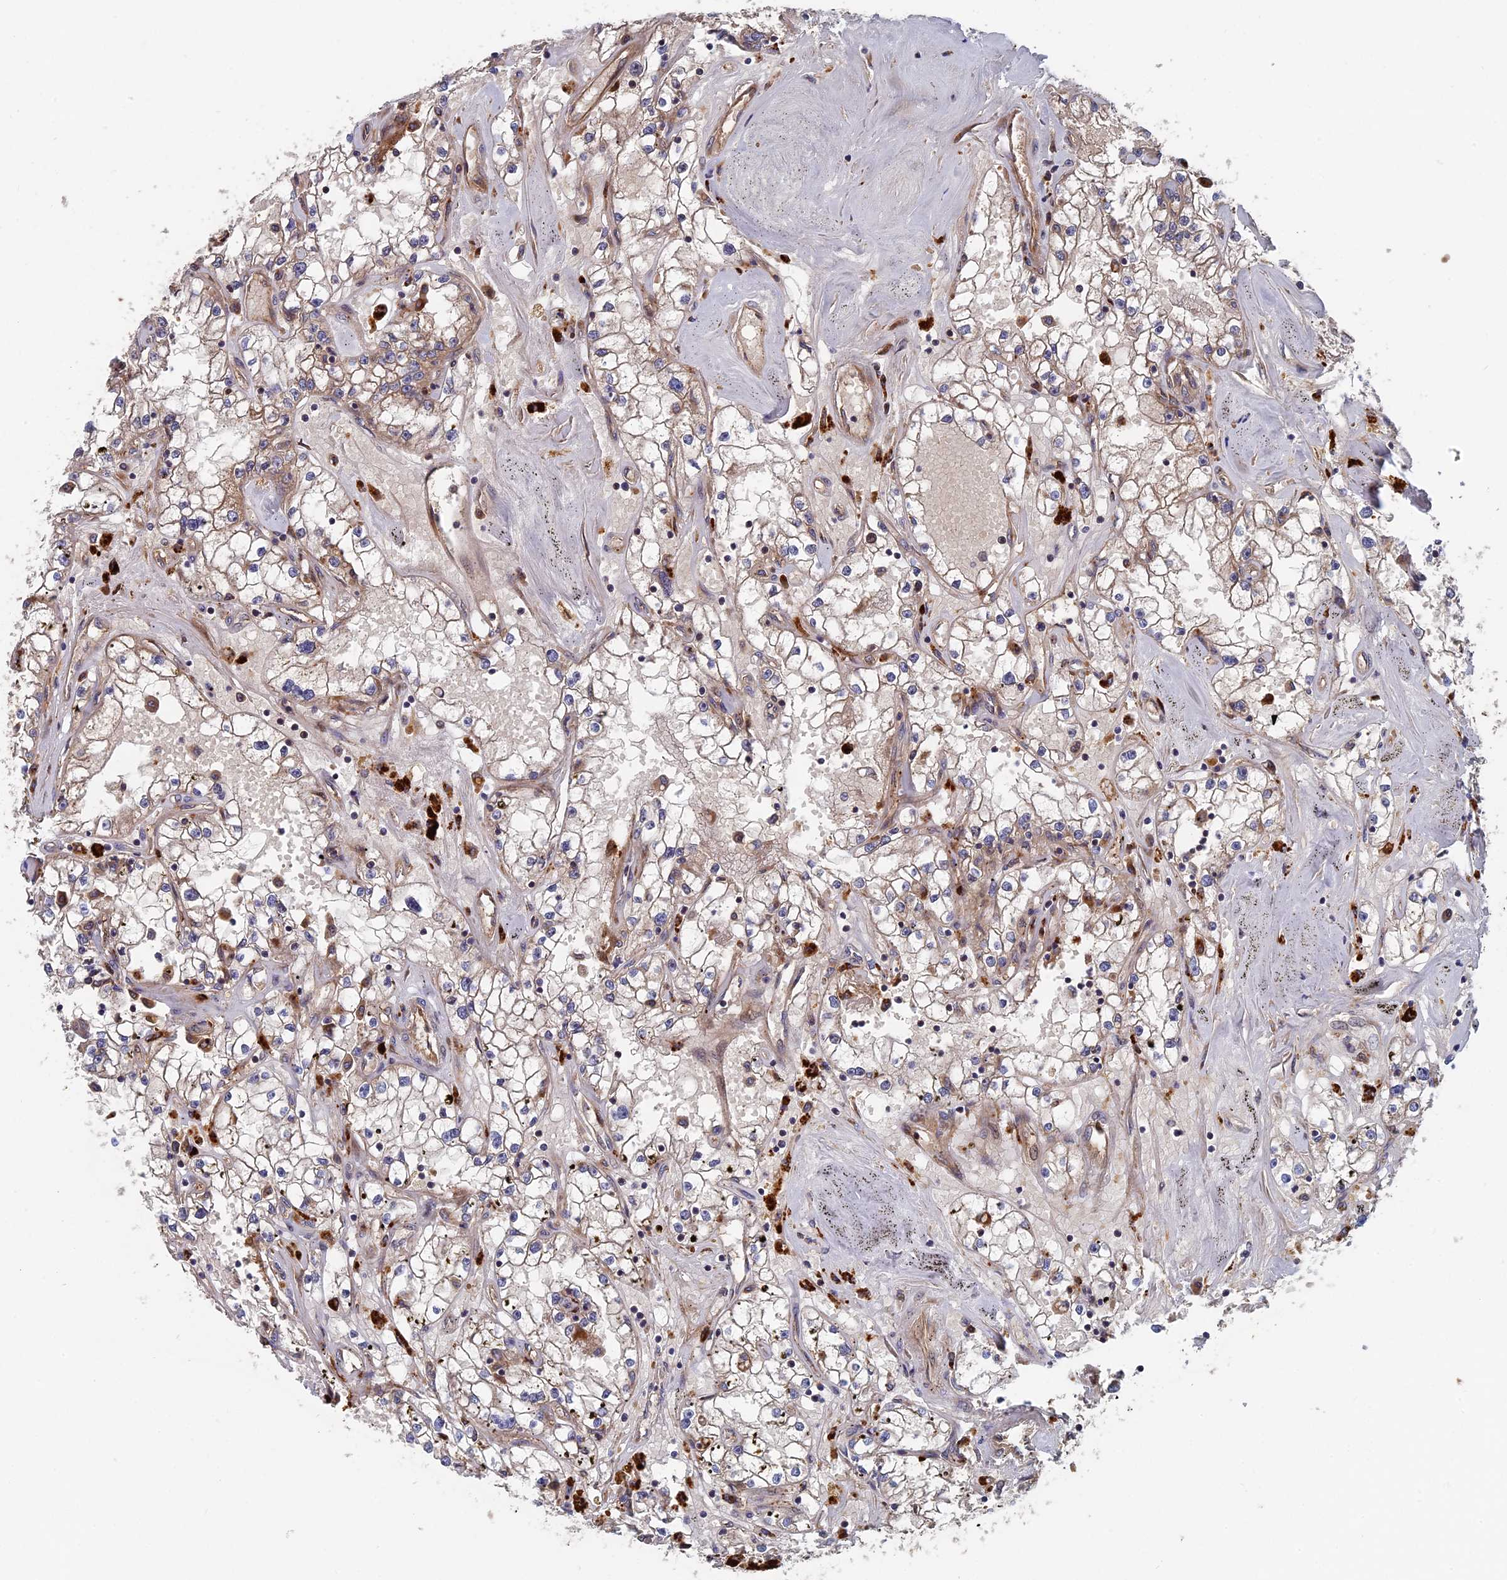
{"staining": {"intensity": "negative", "quantity": "none", "location": "none"}, "tissue": "renal cancer", "cell_type": "Tumor cells", "image_type": "cancer", "snomed": [{"axis": "morphology", "description": "Adenocarcinoma, NOS"}, {"axis": "topography", "description": "Kidney"}], "caption": "Adenocarcinoma (renal) was stained to show a protein in brown. There is no significant positivity in tumor cells.", "gene": "TRAPPC2L", "patient": {"sex": "male", "age": 56}}